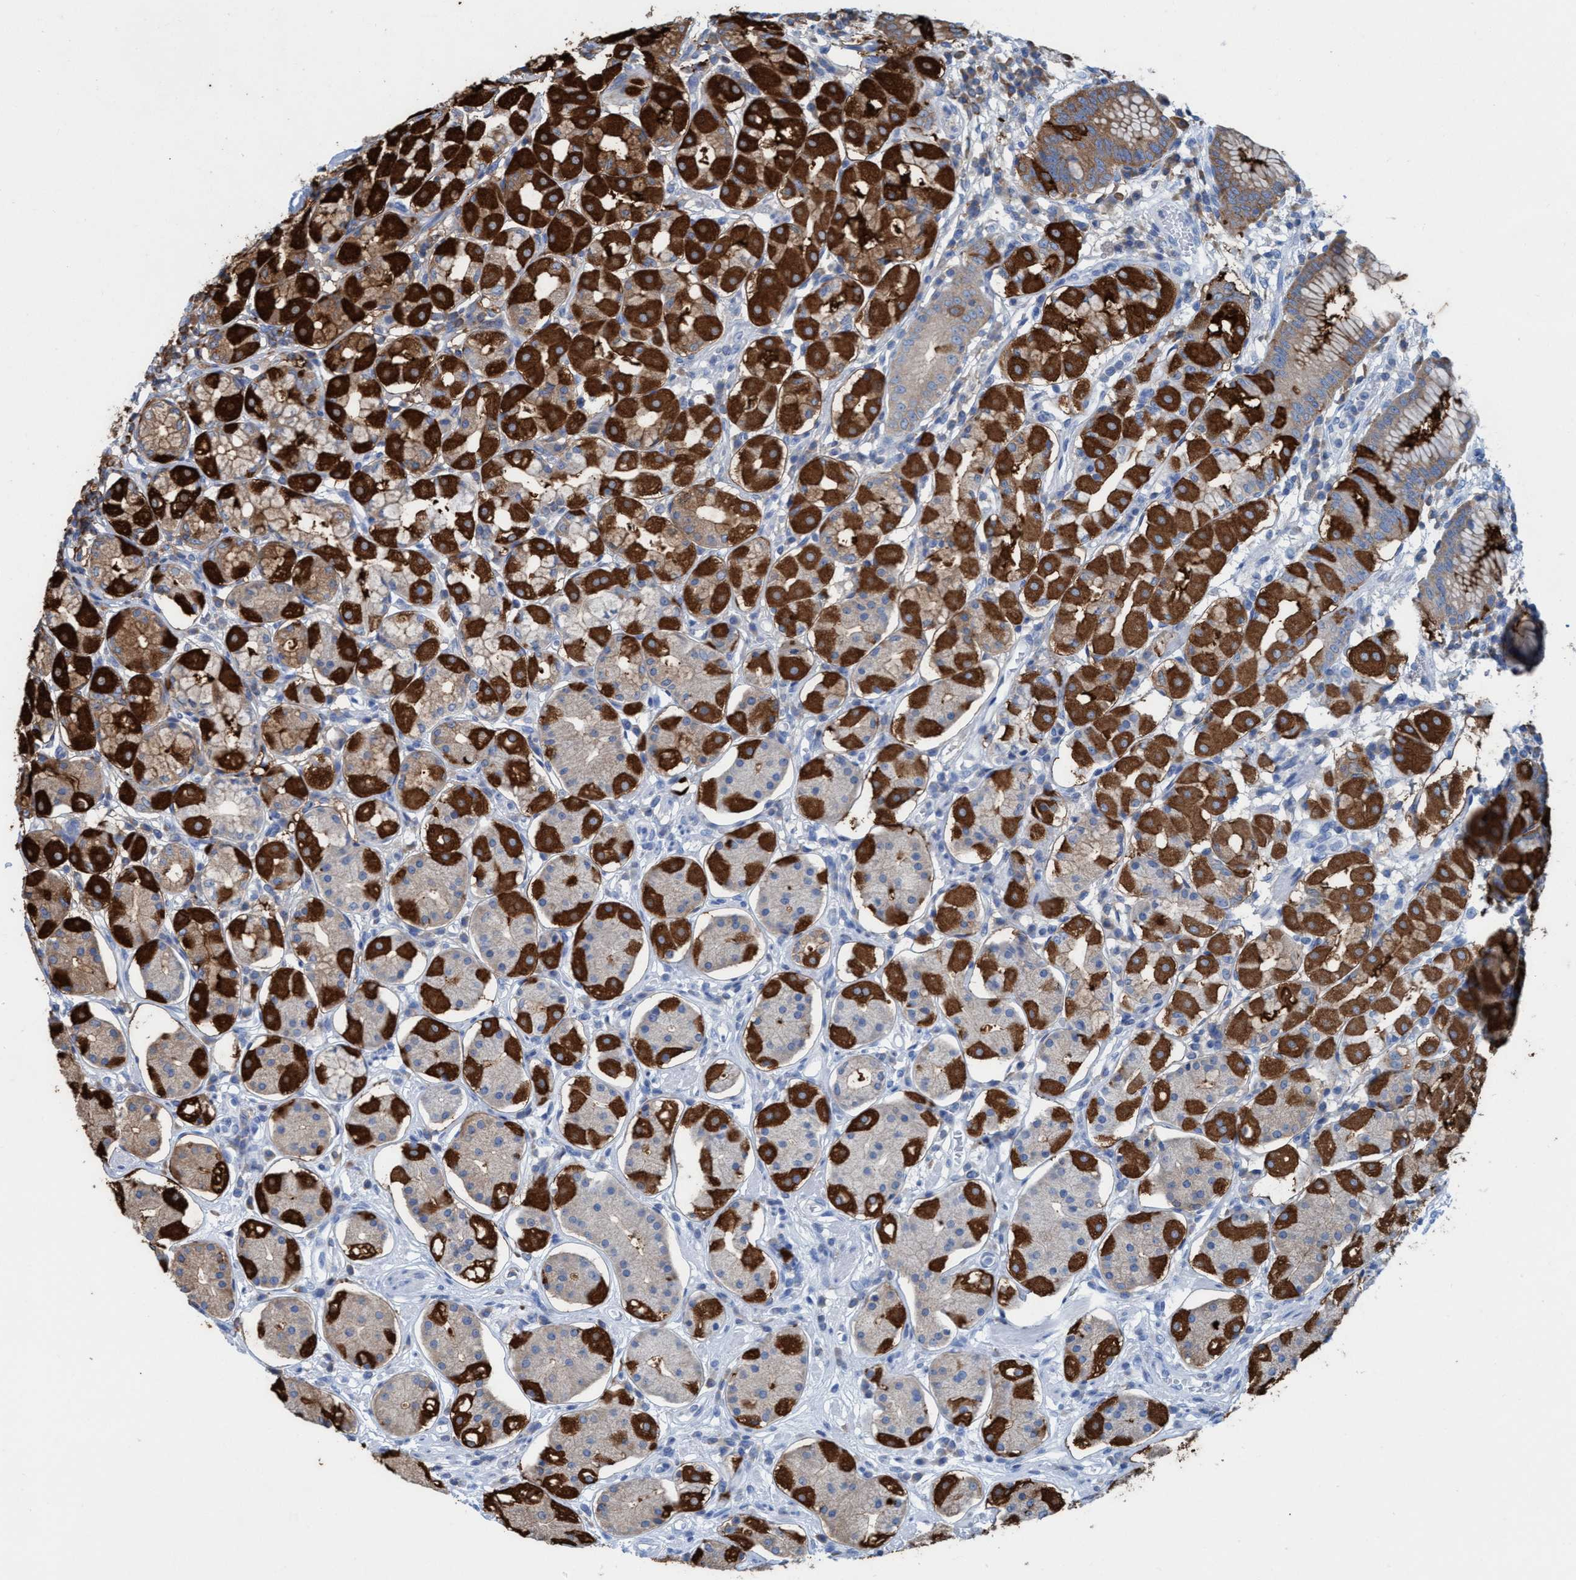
{"staining": {"intensity": "strong", "quantity": "25%-75%", "location": "cytoplasmic/membranous"}, "tissue": "stomach", "cell_type": "Glandular cells", "image_type": "normal", "snomed": [{"axis": "morphology", "description": "Normal tissue, NOS"}, {"axis": "topography", "description": "Stomach"}, {"axis": "topography", "description": "Stomach, lower"}], "caption": "Protein positivity by immunohistochemistry reveals strong cytoplasmic/membranous expression in approximately 25%-75% of glandular cells in benign stomach. The protein is stained brown, and the nuclei are stained in blue (DAB IHC with brightfield microscopy, high magnification).", "gene": "EZR", "patient": {"sex": "female", "age": 56}}